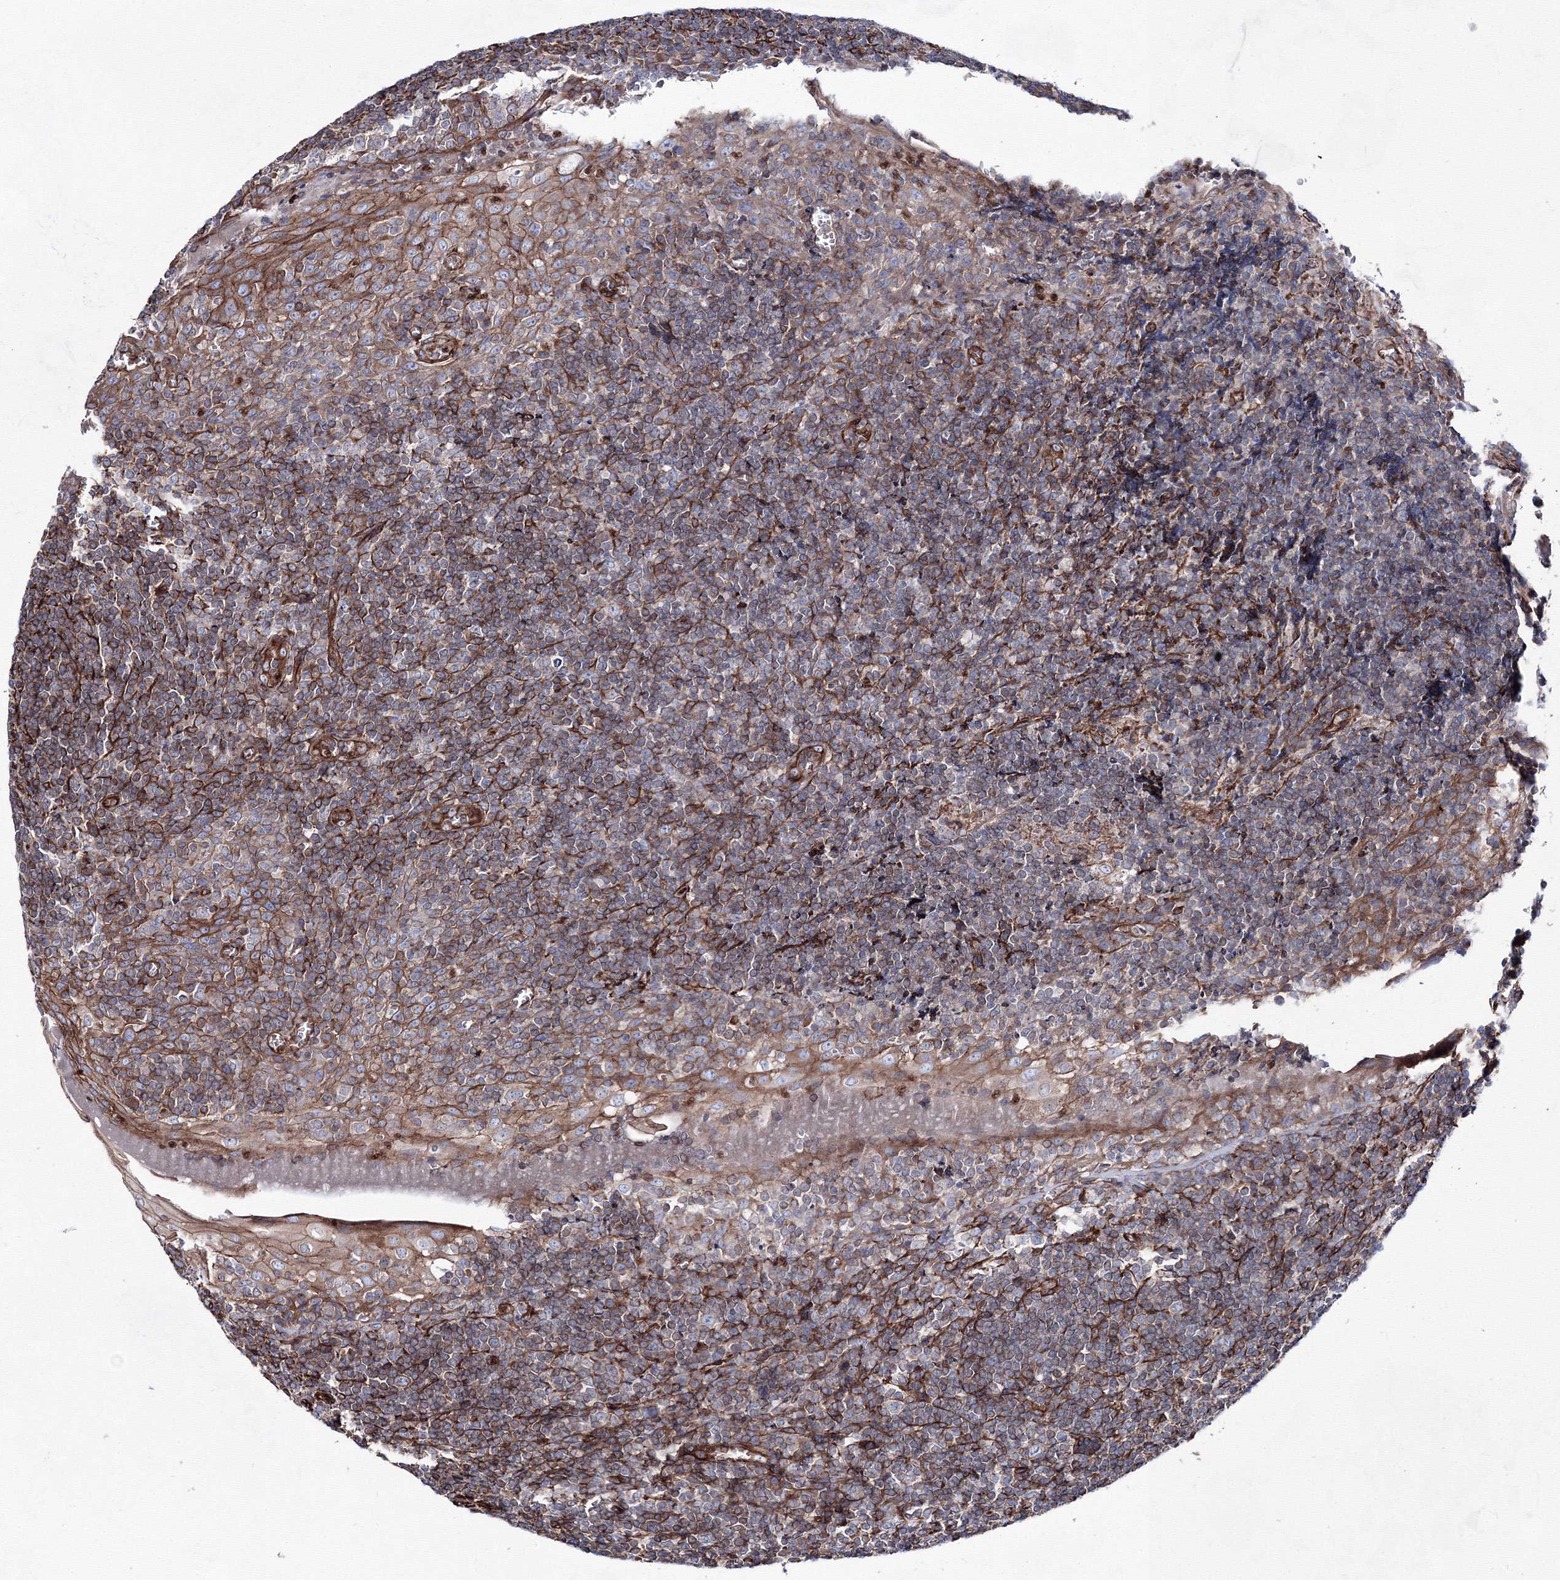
{"staining": {"intensity": "weak", "quantity": "25%-75%", "location": "cytoplasmic/membranous"}, "tissue": "tonsil", "cell_type": "Germinal center cells", "image_type": "normal", "snomed": [{"axis": "morphology", "description": "Normal tissue, NOS"}, {"axis": "topography", "description": "Tonsil"}], "caption": "The immunohistochemical stain highlights weak cytoplasmic/membranous expression in germinal center cells of normal tonsil. (Brightfield microscopy of DAB IHC at high magnification).", "gene": "ANKRD37", "patient": {"sex": "male", "age": 37}}